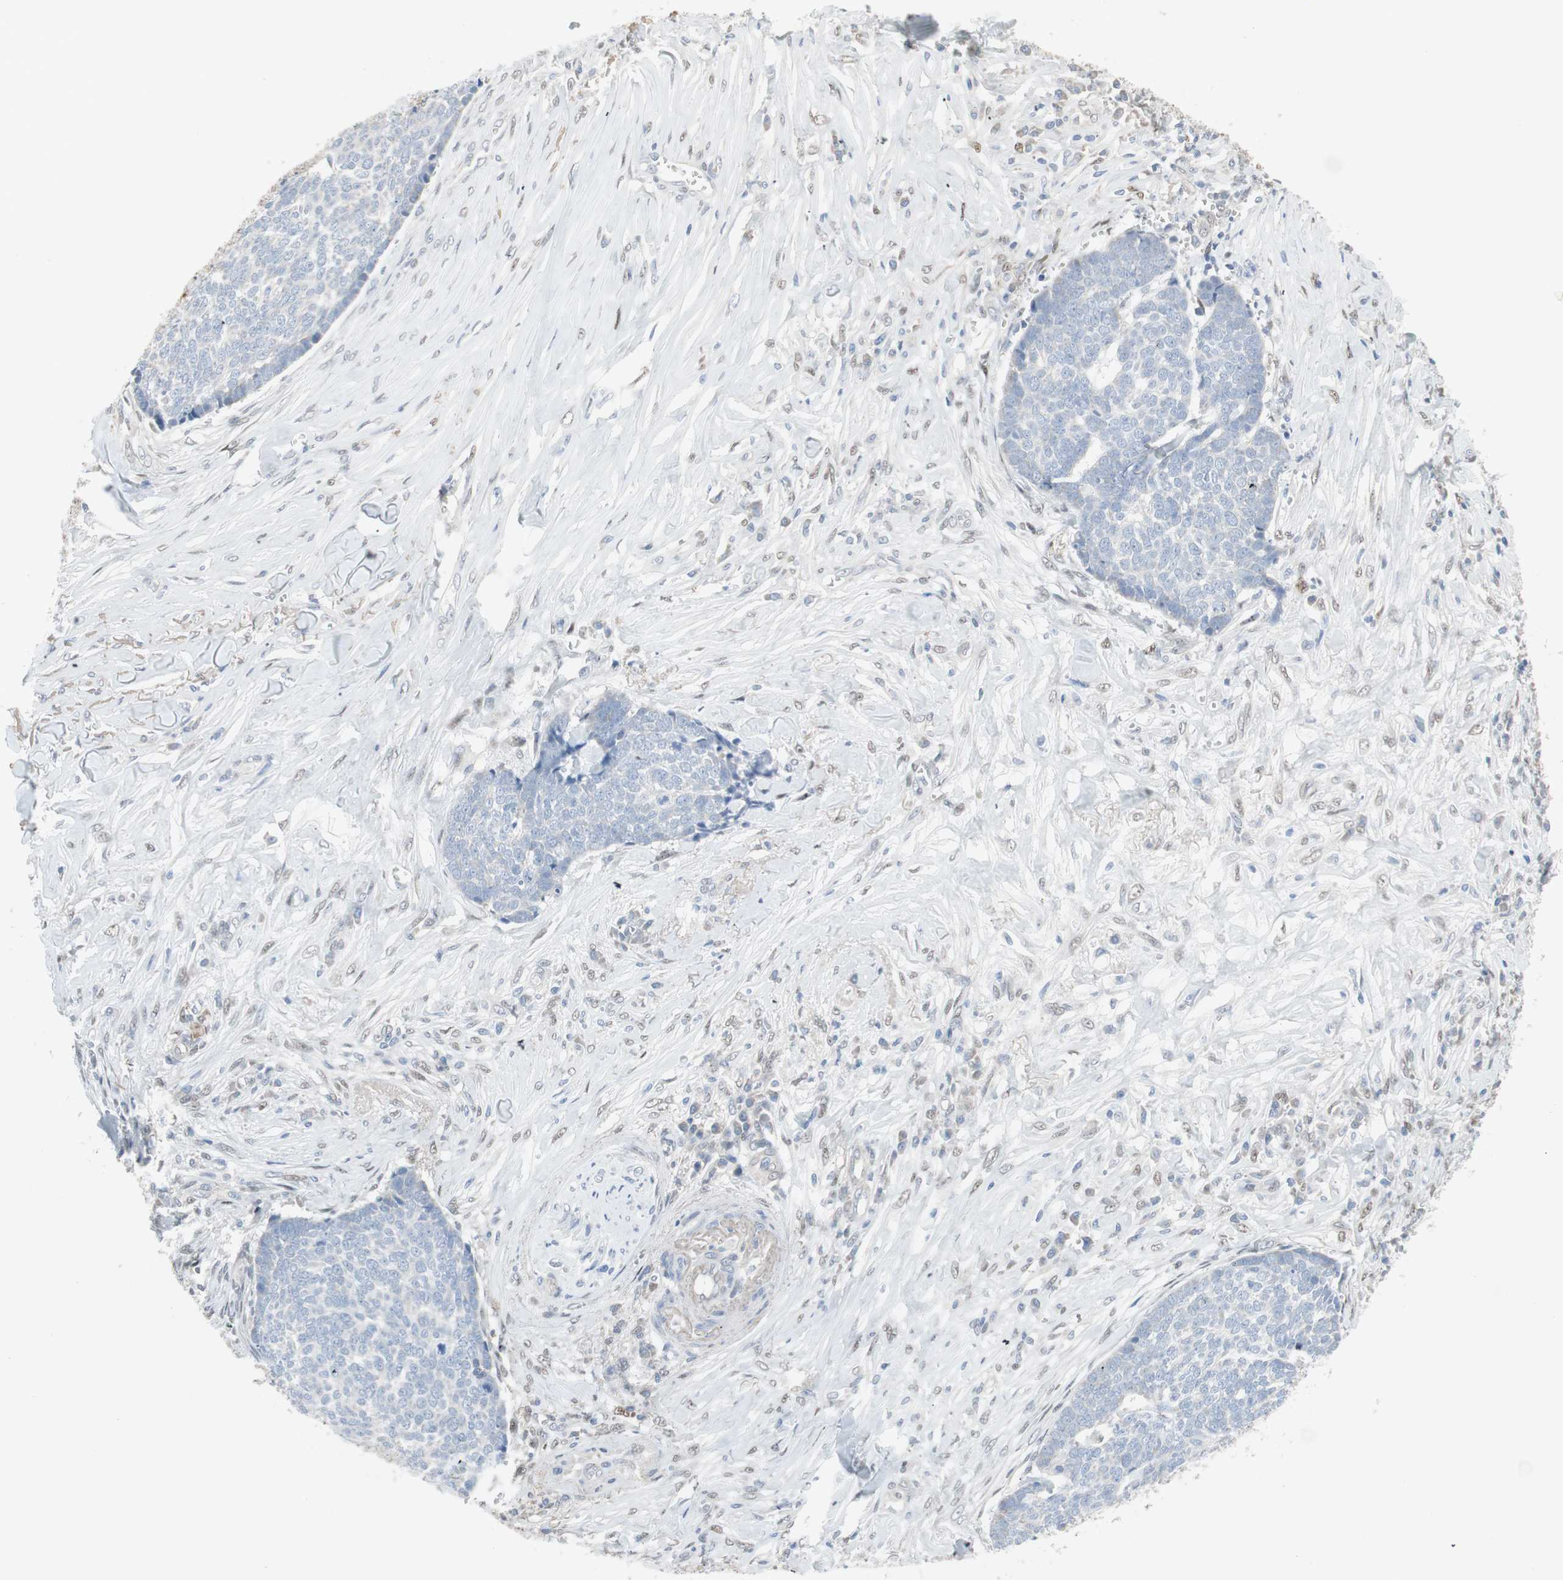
{"staining": {"intensity": "negative", "quantity": "none", "location": "none"}, "tissue": "skin cancer", "cell_type": "Tumor cells", "image_type": "cancer", "snomed": [{"axis": "morphology", "description": "Basal cell carcinoma"}, {"axis": "topography", "description": "Skin"}], "caption": "The IHC photomicrograph has no significant staining in tumor cells of skin basal cell carcinoma tissue.", "gene": "CAND2", "patient": {"sex": "male", "age": 84}}